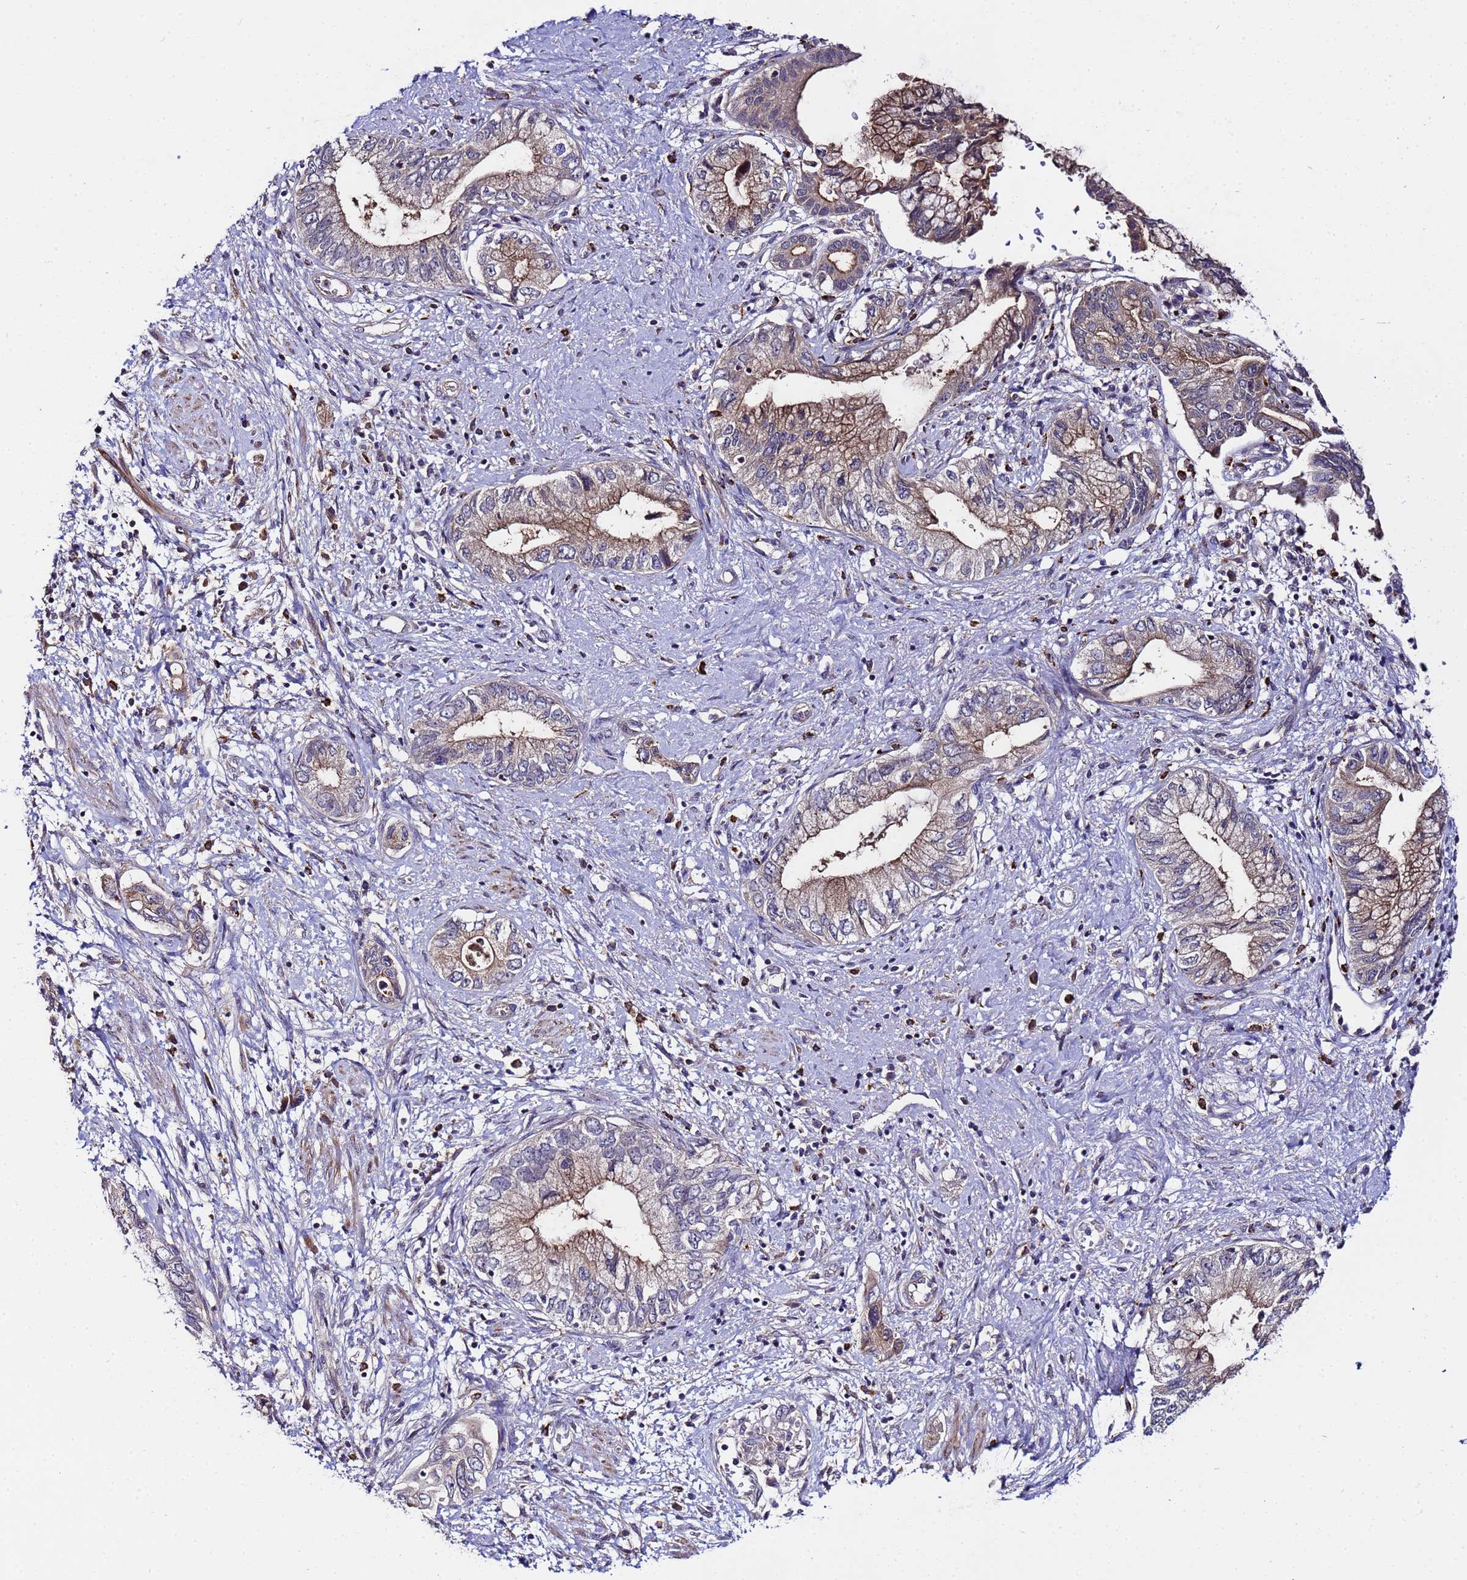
{"staining": {"intensity": "moderate", "quantity": "25%-75%", "location": "cytoplasmic/membranous"}, "tissue": "pancreatic cancer", "cell_type": "Tumor cells", "image_type": "cancer", "snomed": [{"axis": "morphology", "description": "Adenocarcinoma, NOS"}, {"axis": "topography", "description": "Pancreas"}], "caption": "Immunohistochemical staining of pancreatic cancer (adenocarcinoma) exhibits medium levels of moderate cytoplasmic/membranous staining in approximately 25%-75% of tumor cells. The staining is performed using DAB (3,3'-diaminobenzidine) brown chromogen to label protein expression. The nuclei are counter-stained blue using hematoxylin.", "gene": "PLXDC2", "patient": {"sex": "female", "age": 73}}